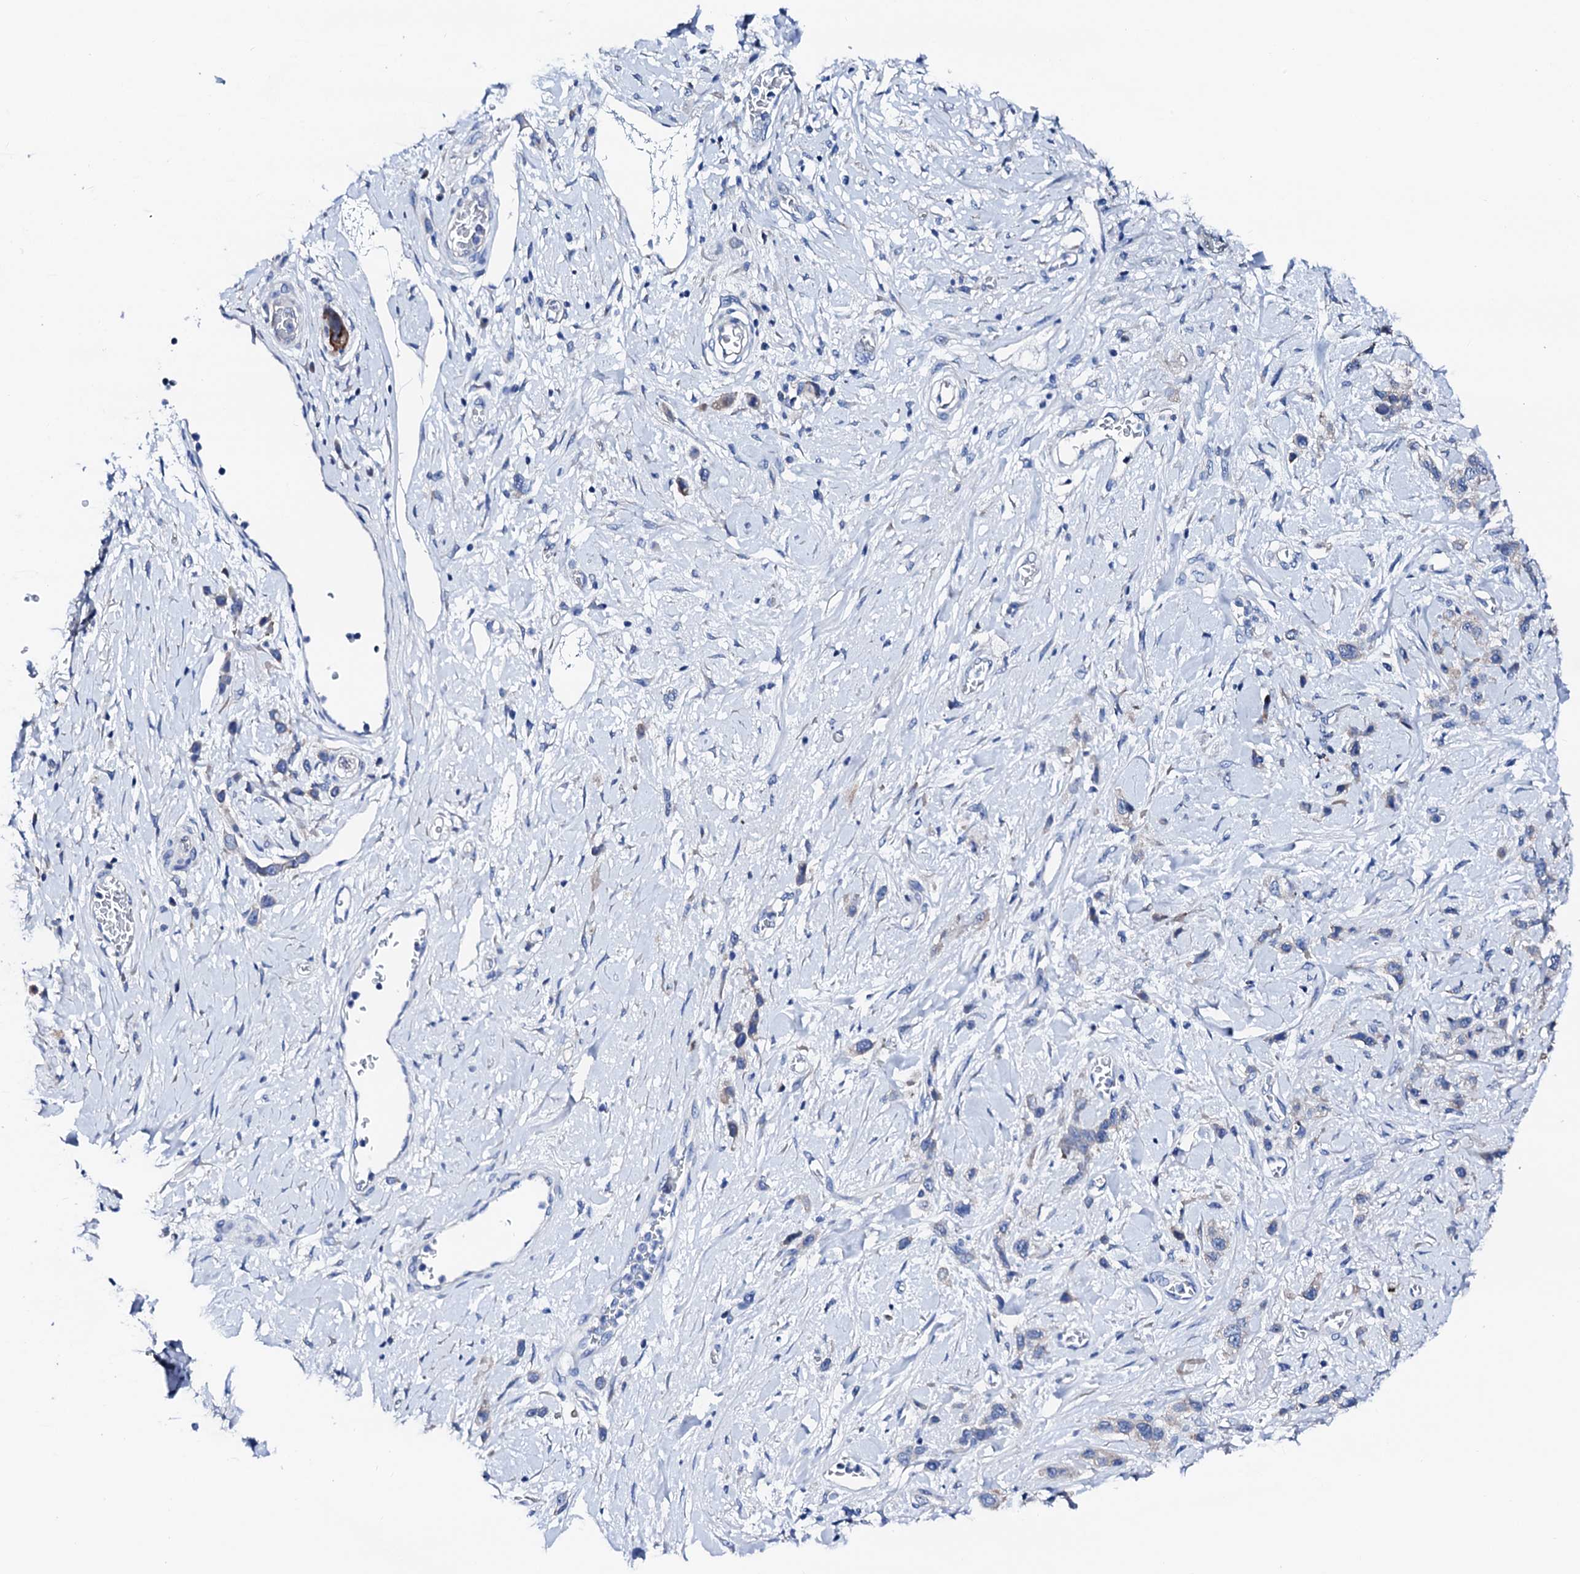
{"staining": {"intensity": "negative", "quantity": "none", "location": "none"}, "tissue": "stomach cancer", "cell_type": "Tumor cells", "image_type": "cancer", "snomed": [{"axis": "morphology", "description": "Adenocarcinoma, NOS"}, {"axis": "morphology", "description": "Adenocarcinoma, High grade"}, {"axis": "topography", "description": "Stomach, upper"}, {"axis": "topography", "description": "Stomach, lower"}], "caption": "Photomicrograph shows no significant protein staining in tumor cells of stomach cancer (adenocarcinoma).", "gene": "TRDN", "patient": {"sex": "female", "age": 65}}